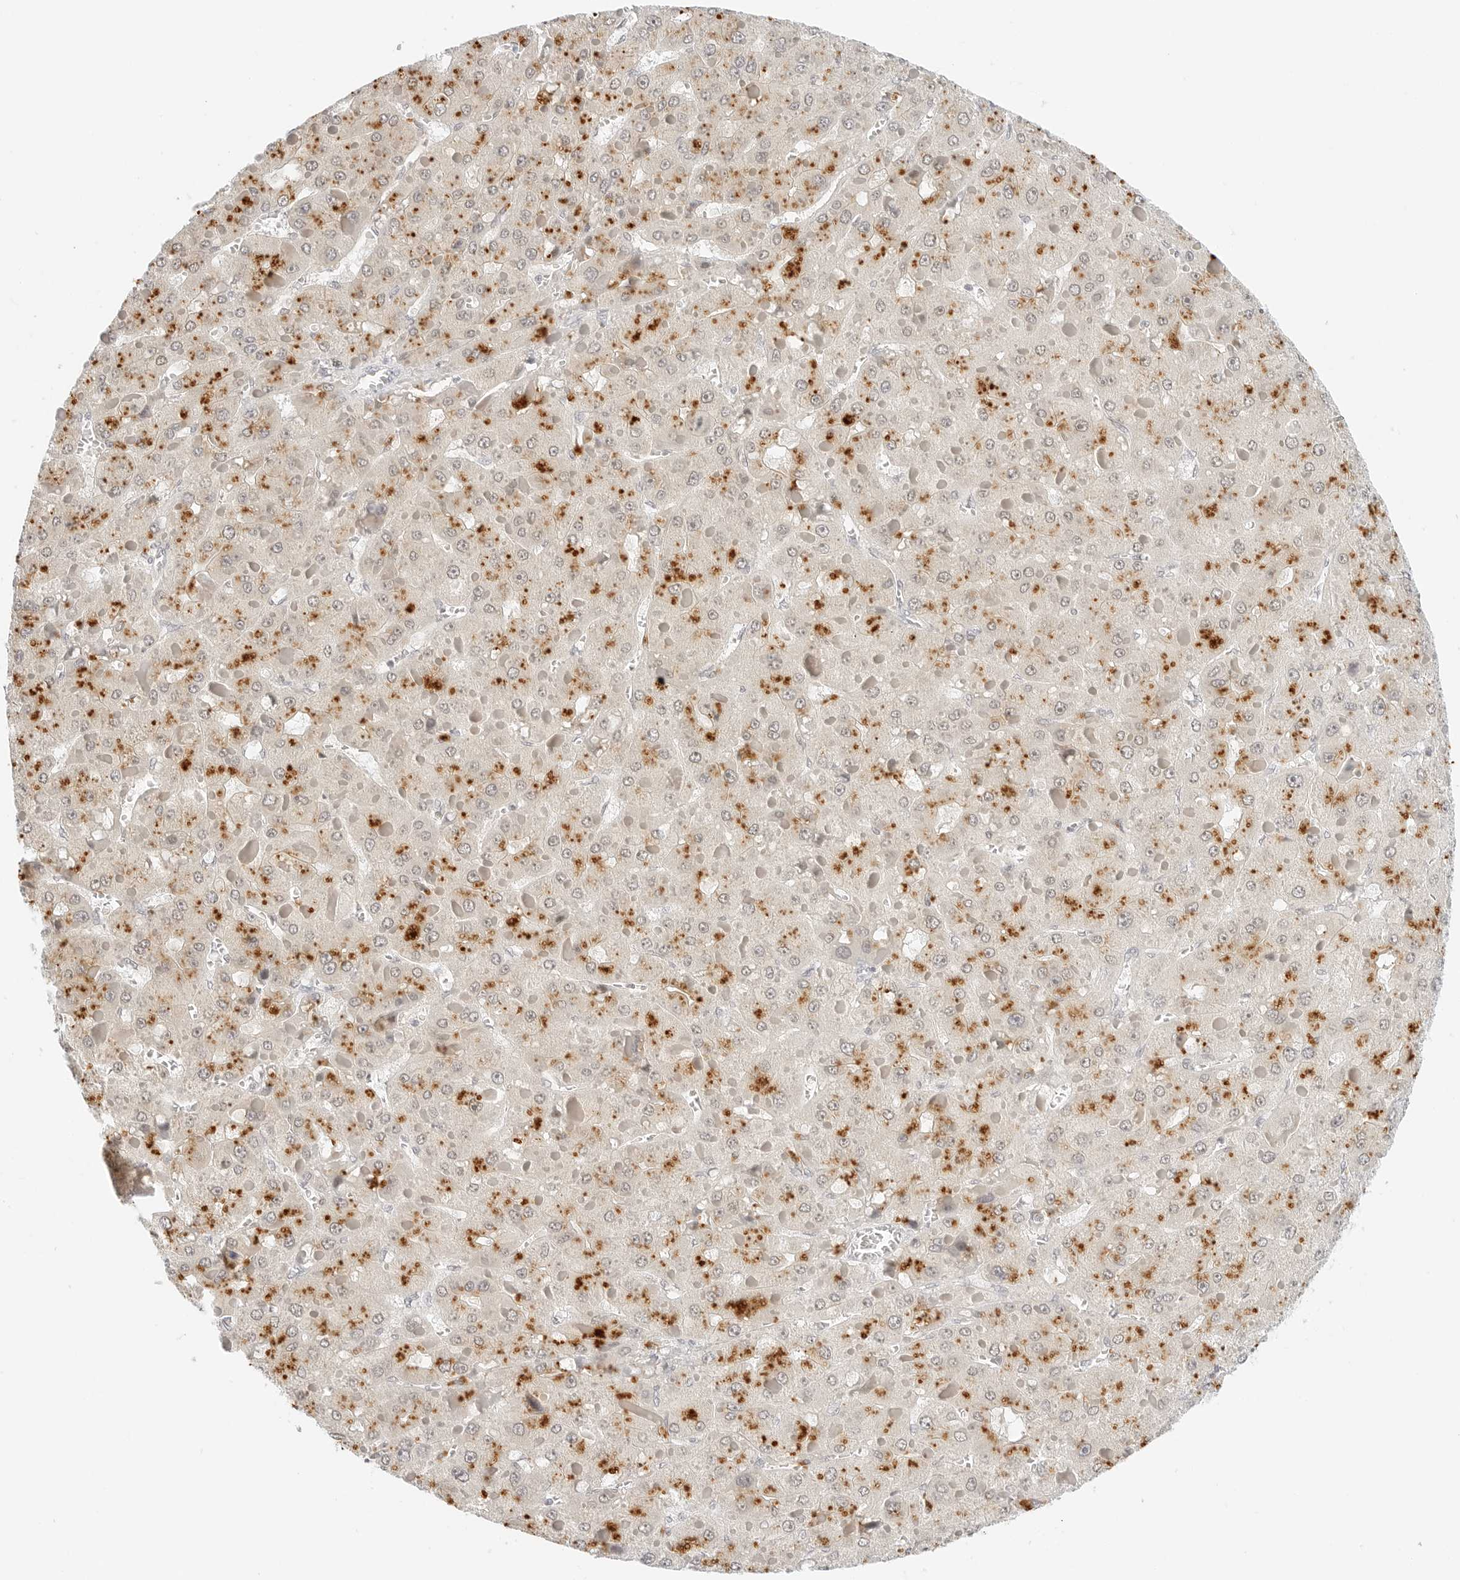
{"staining": {"intensity": "moderate", "quantity": "25%-75%", "location": "cytoplasmic/membranous"}, "tissue": "liver cancer", "cell_type": "Tumor cells", "image_type": "cancer", "snomed": [{"axis": "morphology", "description": "Carcinoma, Hepatocellular, NOS"}, {"axis": "topography", "description": "Liver"}], "caption": "Immunohistochemistry of human liver cancer exhibits medium levels of moderate cytoplasmic/membranous expression in about 25%-75% of tumor cells.", "gene": "NEO1", "patient": {"sex": "female", "age": 73}}